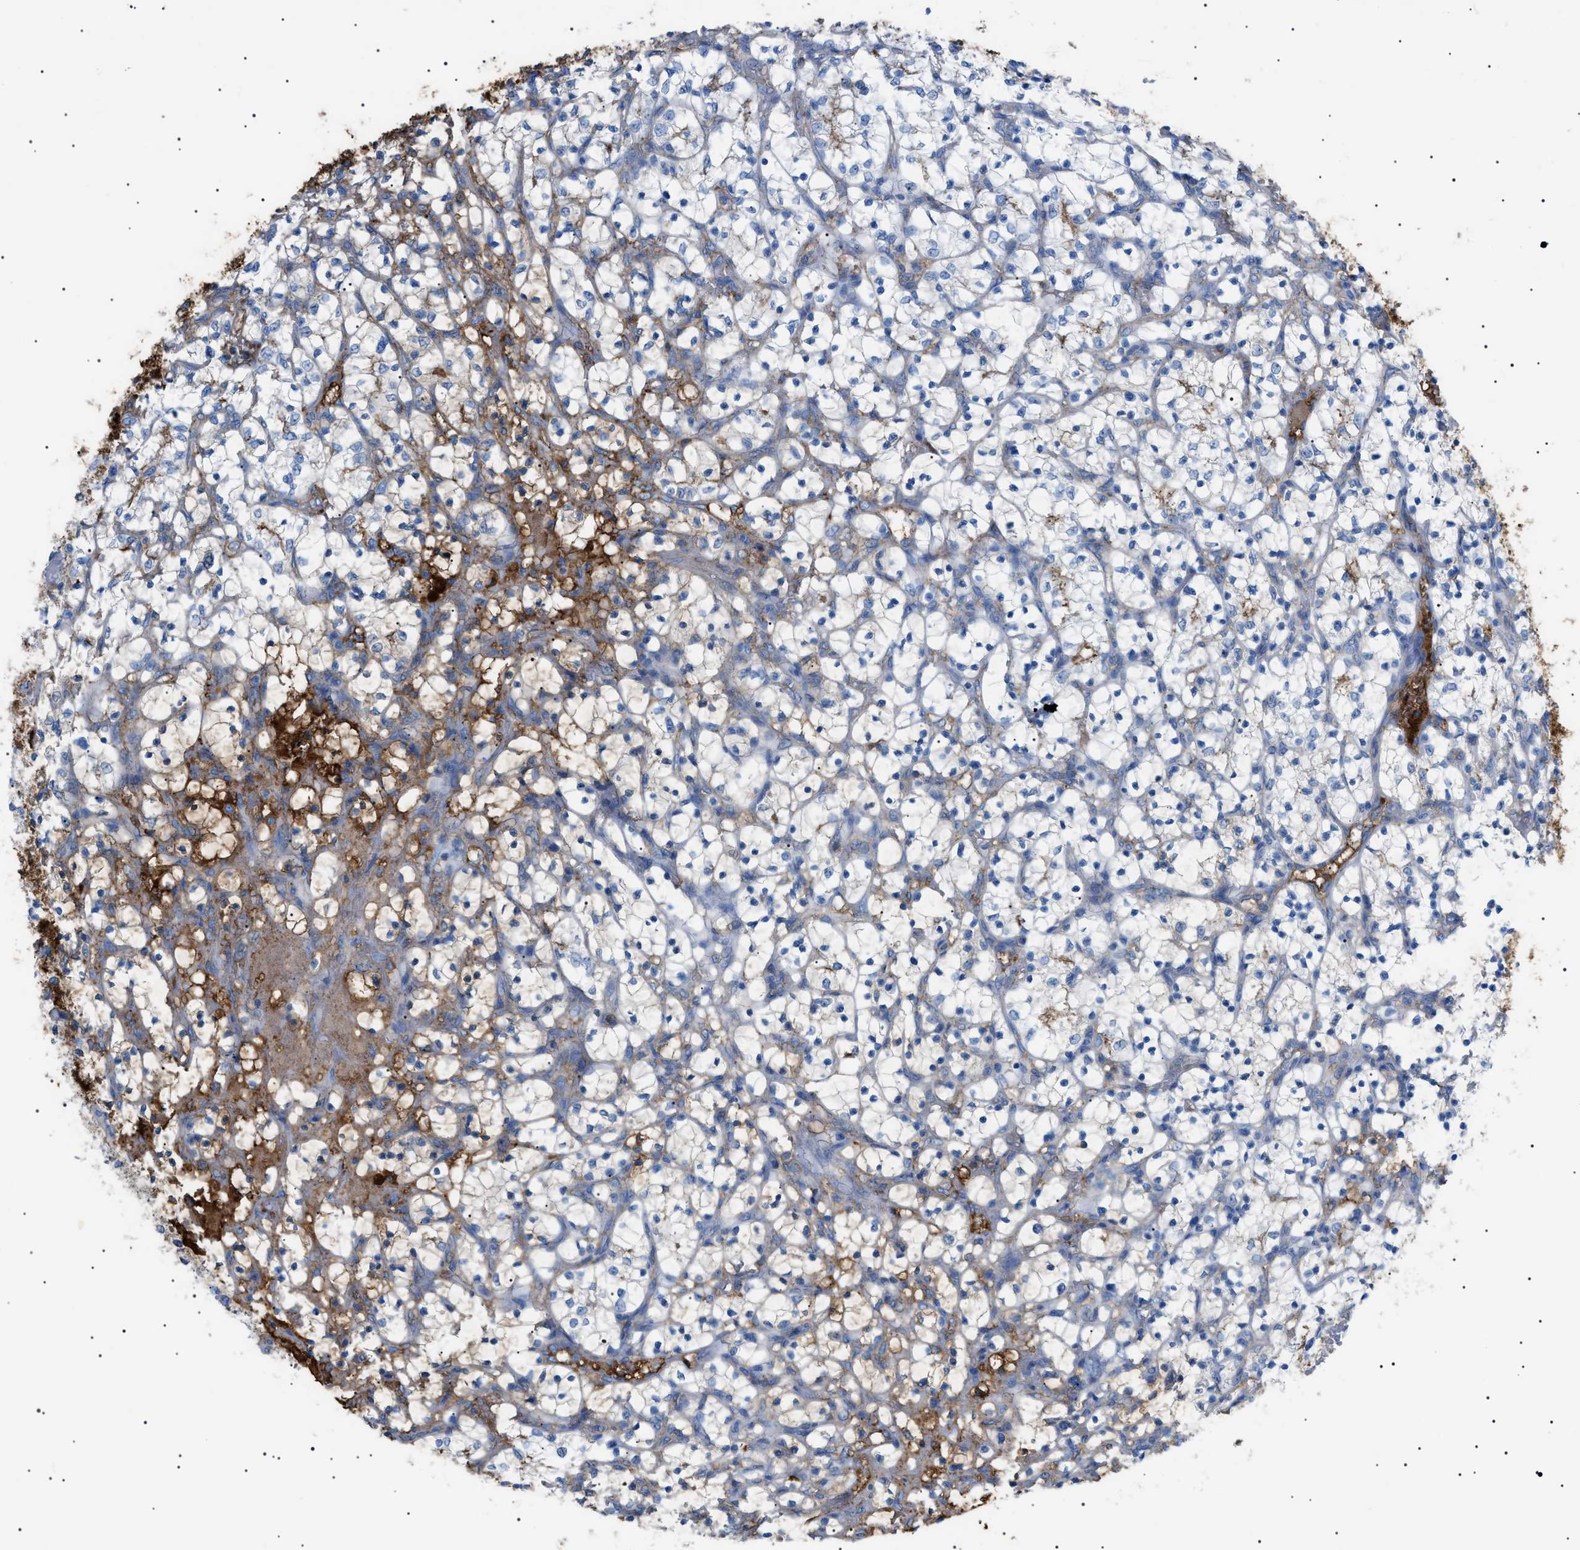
{"staining": {"intensity": "negative", "quantity": "none", "location": "none"}, "tissue": "renal cancer", "cell_type": "Tumor cells", "image_type": "cancer", "snomed": [{"axis": "morphology", "description": "Adenocarcinoma, NOS"}, {"axis": "topography", "description": "Kidney"}], "caption": "This is an immunohistochemistry (IHC) image of renal adenocarcinoma. There is no positivity in tumor cells.", "gene": "LPA", "patient": {"sex": "female", "age": 69}}